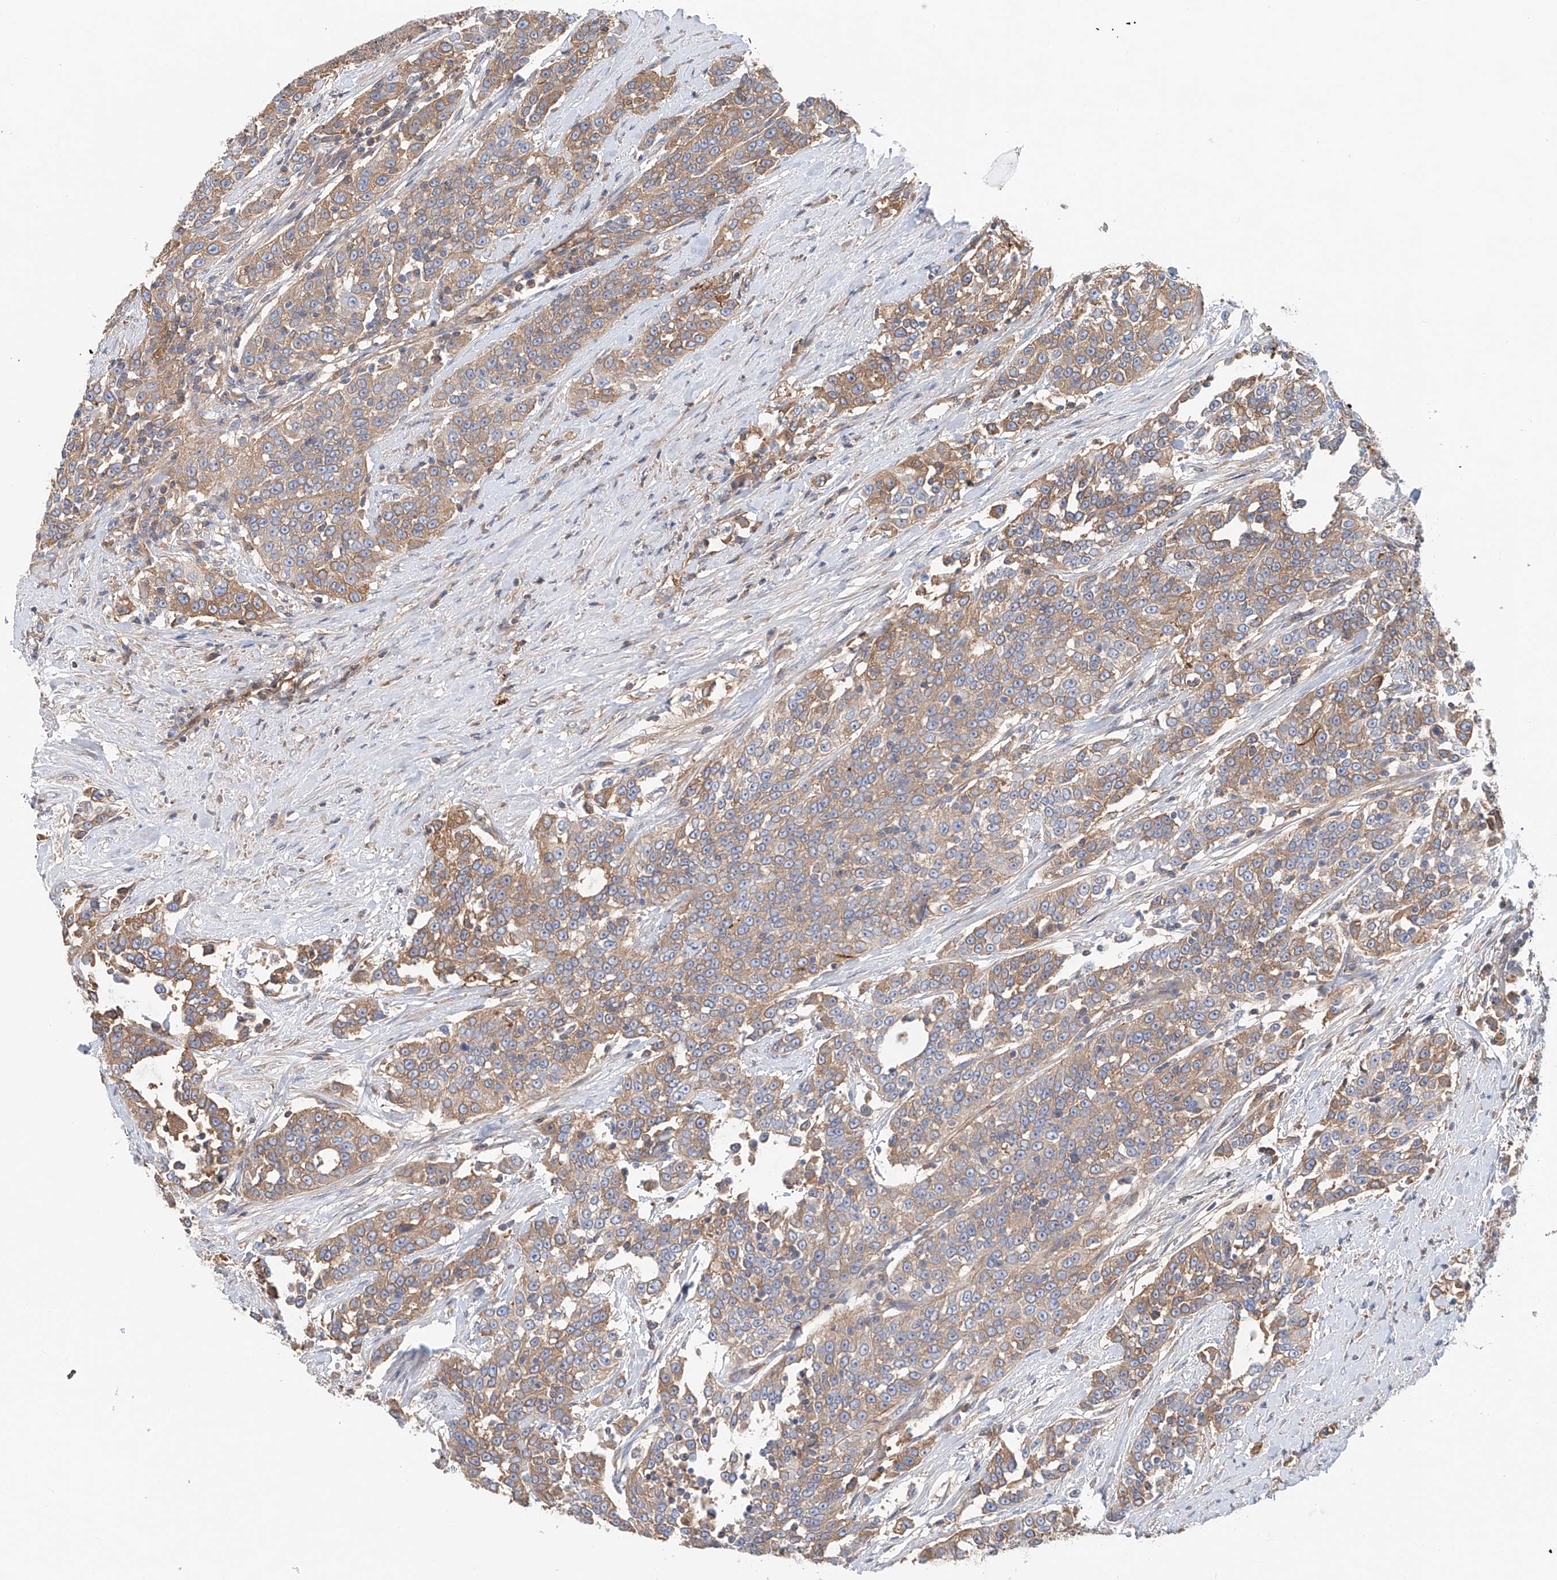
{"staining": {"intensity": "moderate", "quantity": ">75%", "location": "cytoplasmic/membranous"}, "tissue": "urothelial cancer", "cell_type": "Tumor cells", "image_type": "cancer", "snomed": [{"axis": "morphology", "description": "Urothelial carcinoma, High grade"}, {"axis": "topography", "description": "Urinary bladder"}], "caption": "High-magnification brightfield microscopy of urothelial carcinoma (high-grade) stained with DAB (3,3'-diaminobenzidine) (brown) and counterstained with hematoxylin (blue). tumor cells exhibit moderate cytoplasmic/membranous expression is appreciated in approximately>75% of cells.", "gene": "FRYL", "patient": {"sex": "female", "age": 80}}